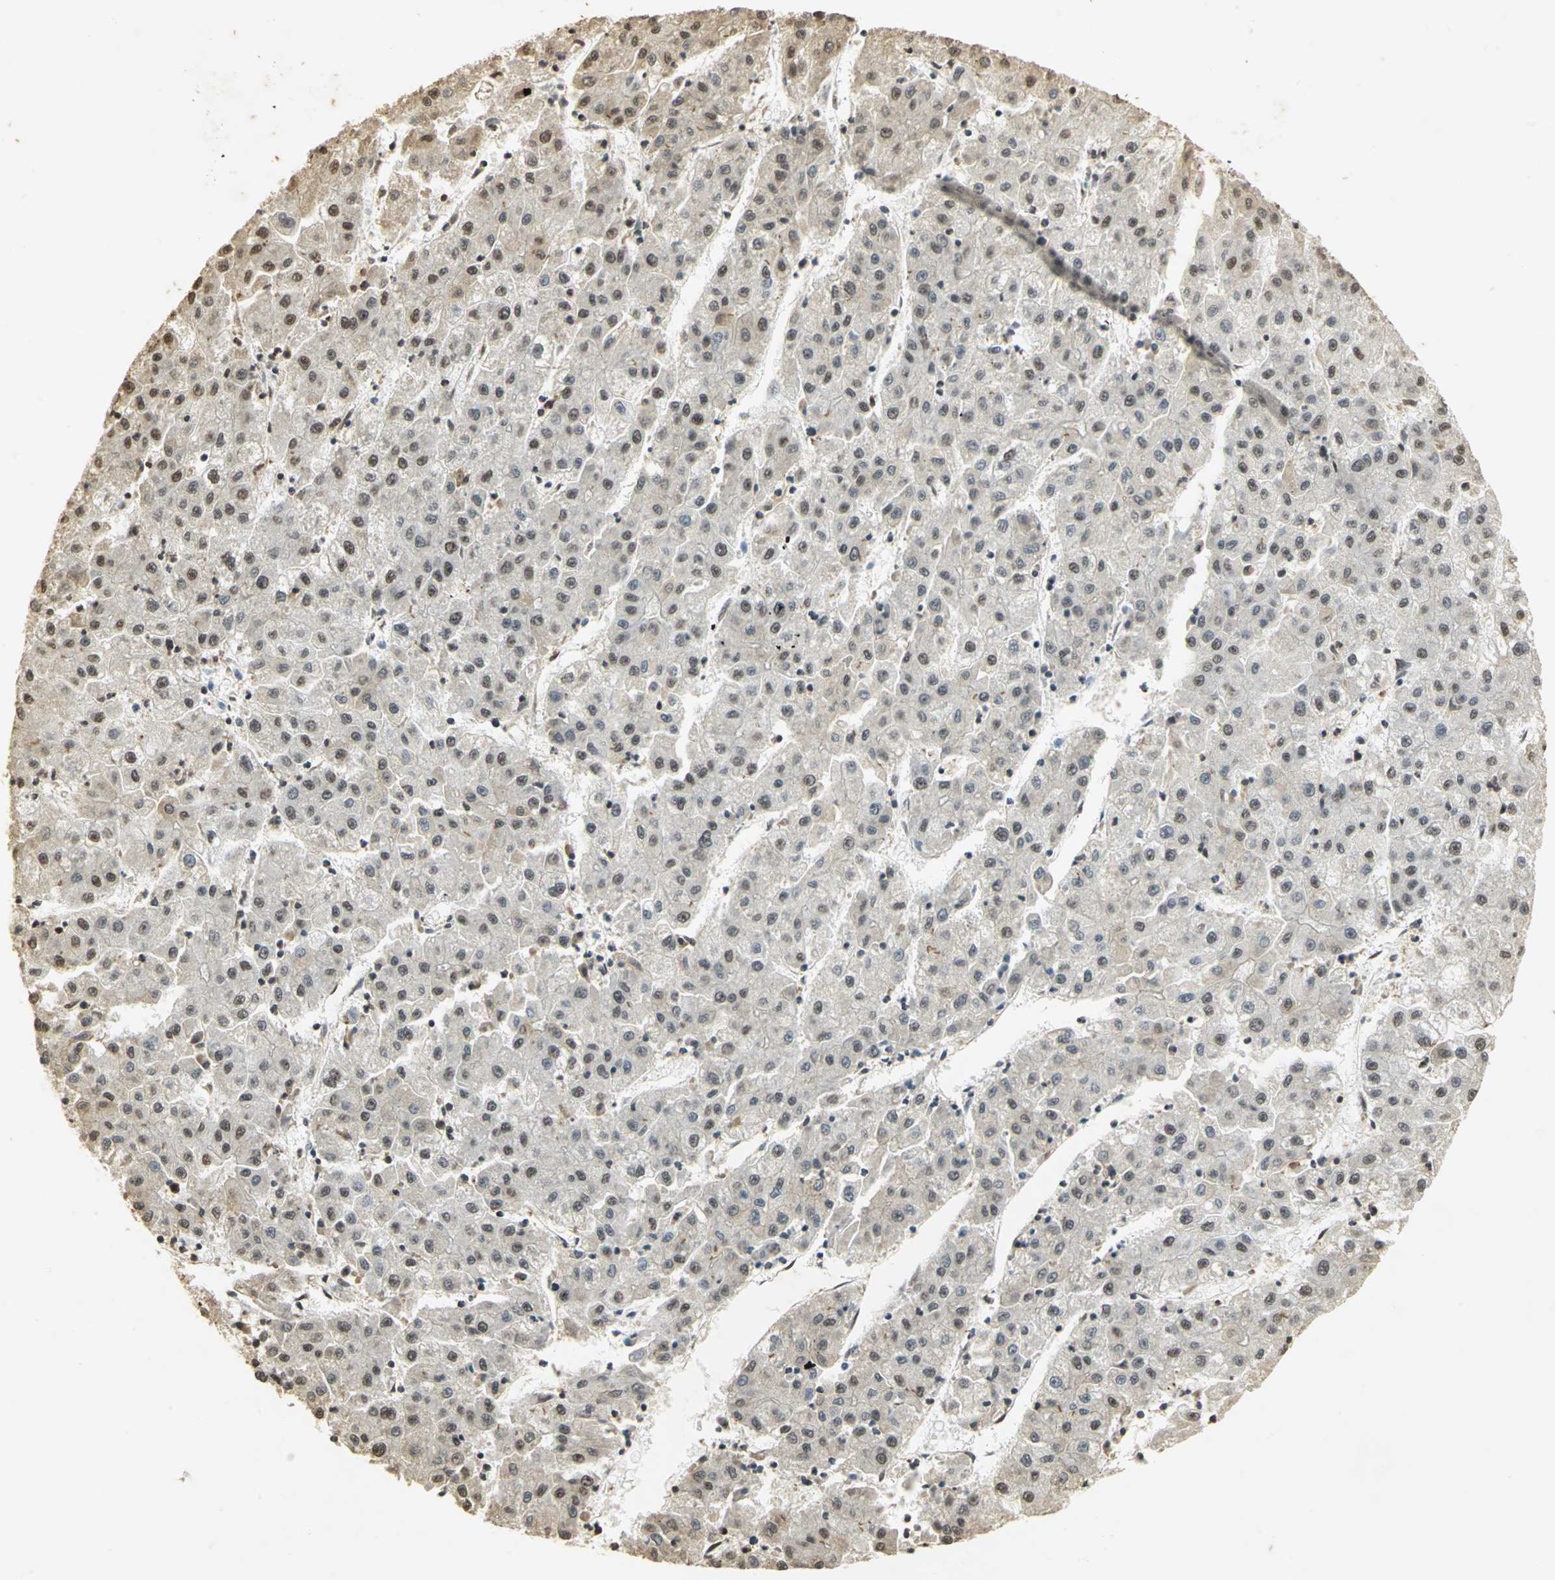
{"staining": {"intensity": "moderate", "quantity": "25%-75%", "location": "cytoplasmic/membranous,nuclear"}, "tissue": "liver cancer", "cell_type": "Tumor cells", "image_type": "cancer", "snomed": [{"axis": "morphology", "description": "Carcinoma, Hepatocellular, NOS"}, {"axis": "topography", "description": "Liver"}], "caption": "A brown stain highlights moderate cytoplasmic/membranous and nuclear expression of a protein in human liver cancer tumor cells. (brown staining indicates protein expression, while blue staining denotes nuclei).", "gene": "SET", "patient": {"sex": "male", "age": 72}}